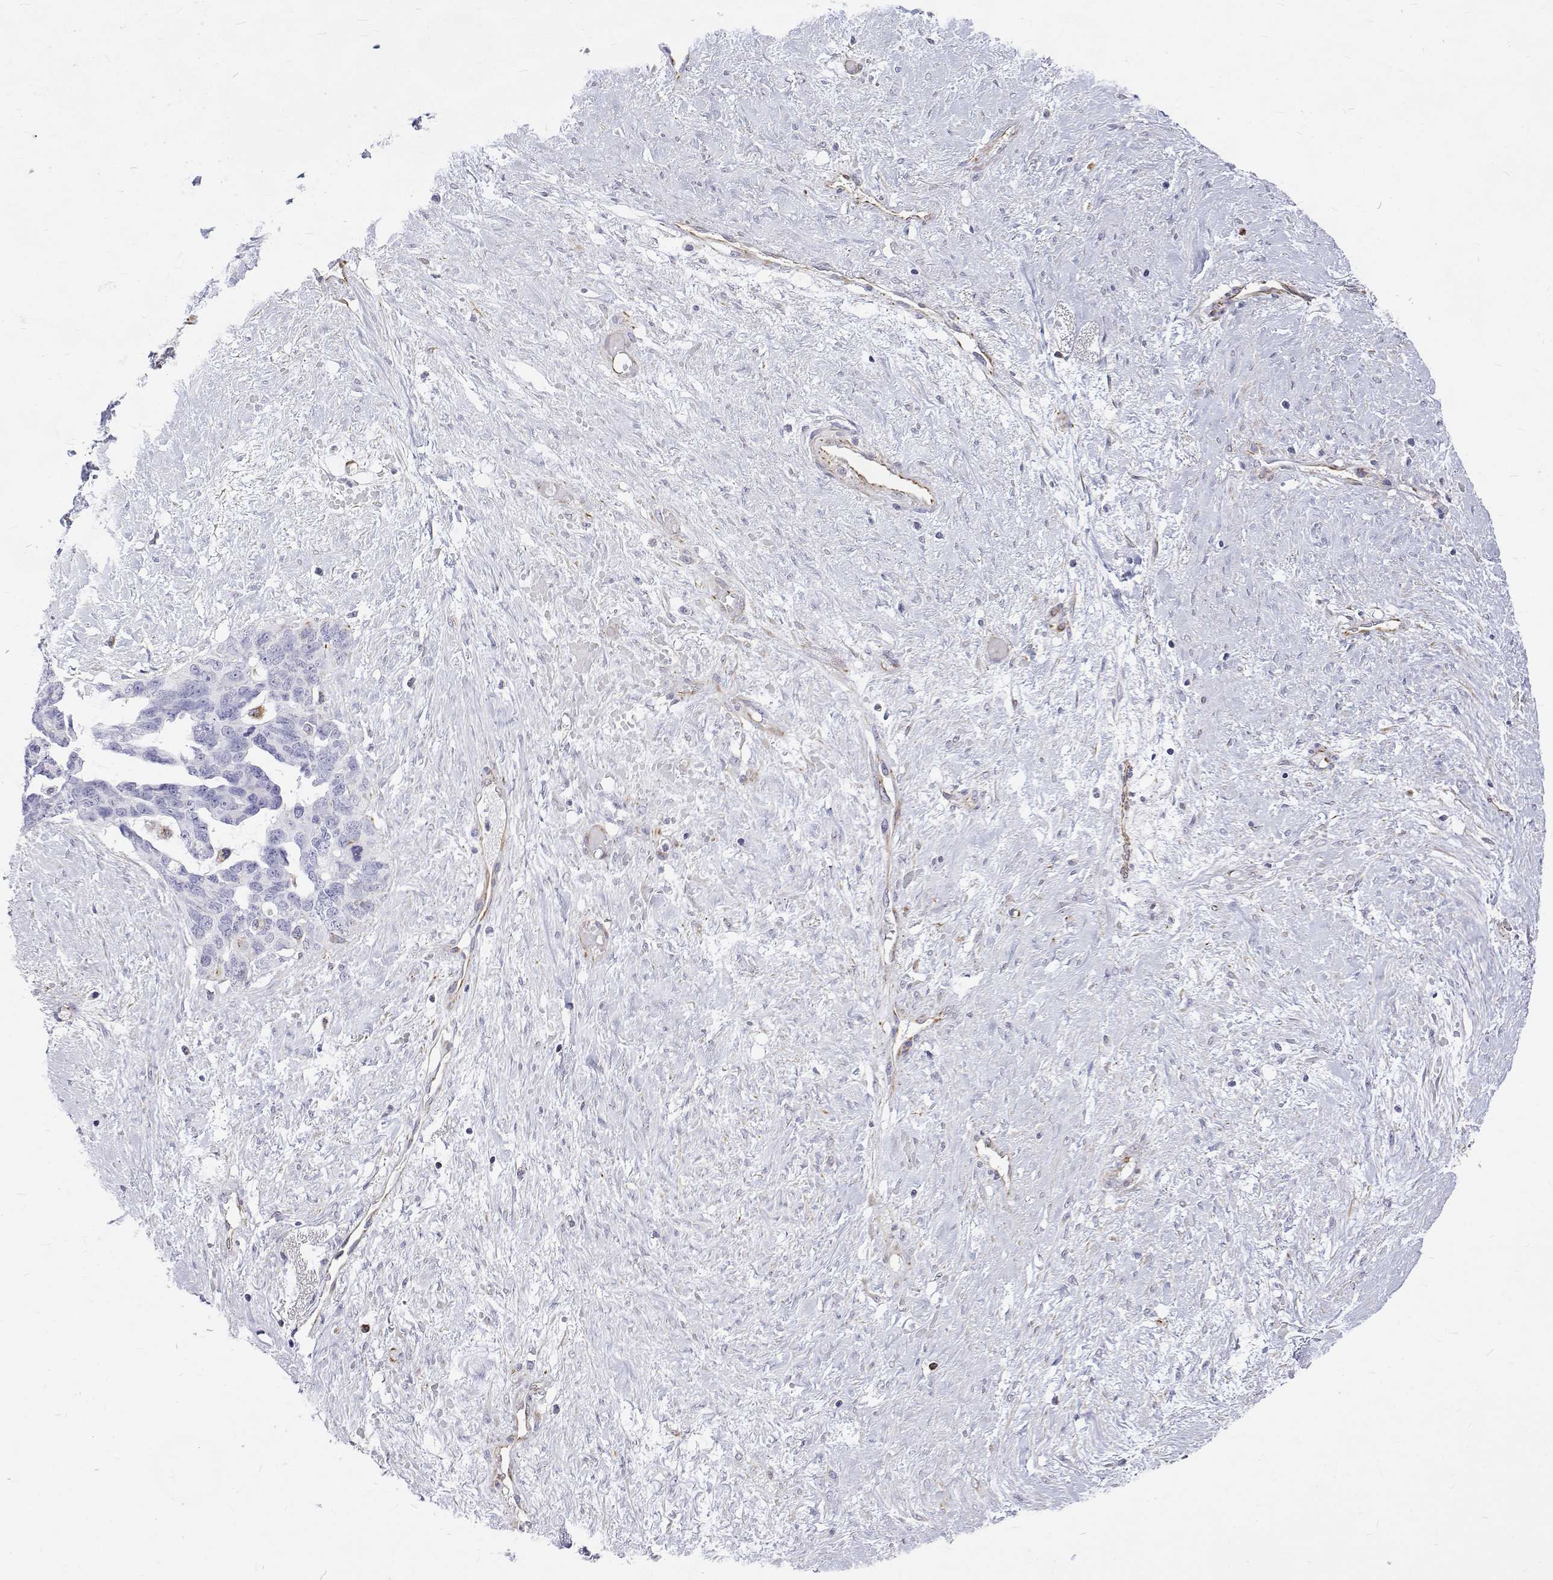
{"staining": {"intensity": "negative", "quantity": "none", "location": "none"}, "tissue": "ovarian cancer", "cell_type": "Tumor cells", "image_type": "cancer", "snomed": [{"axis": "morphology", "description": "Cystadenocarcinoma, serous, NOS"}, {"axis": "topography", "description": "Ovary"}], "caption": "Immunohistochemistry of human ovarian serous cystadenocarcinoma reveals no staining in tumor cells. Nuclei are stained in blue.", "gene": "OPRPN", "patient": {"sex": "female", "age": 69}}